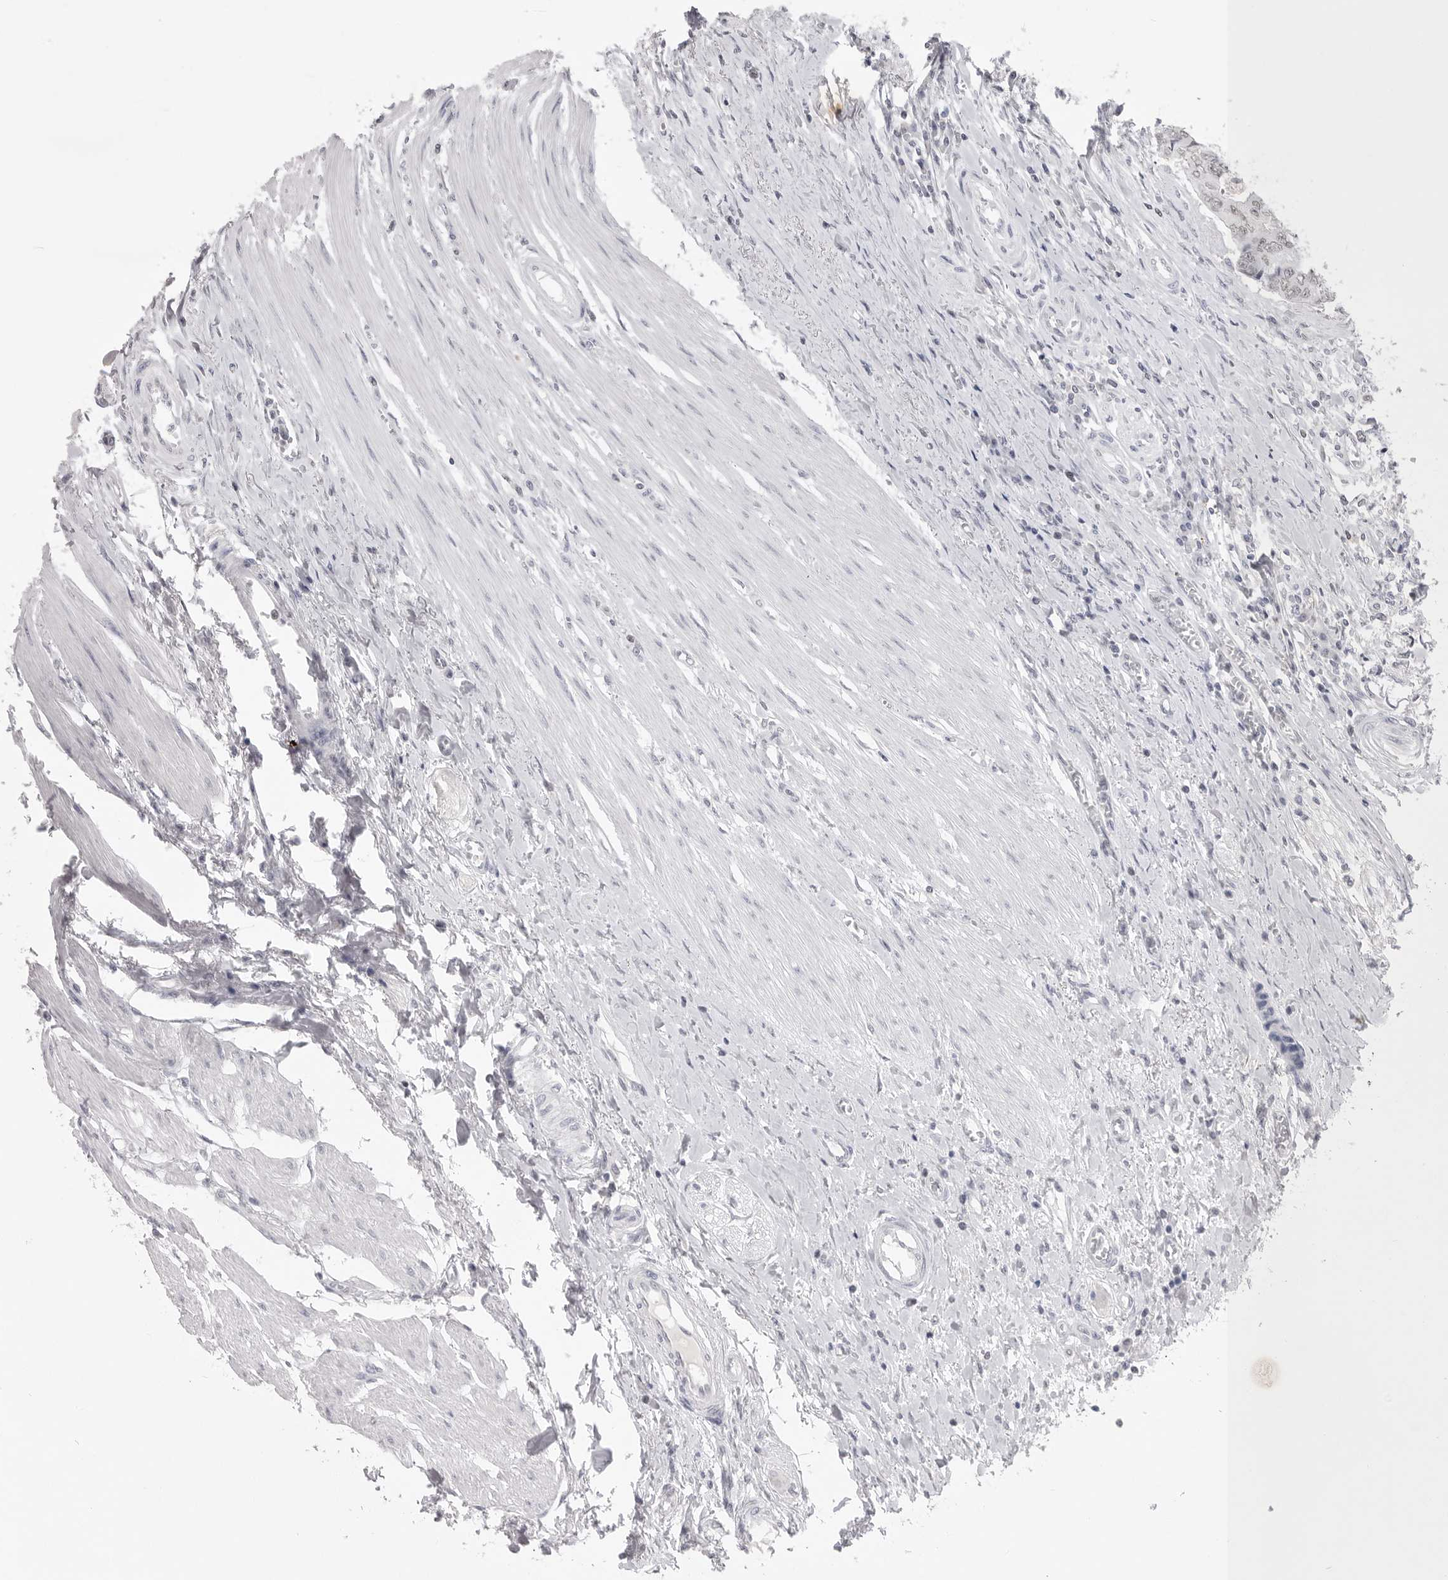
{"staining": {"intensity": "weak", "quantity": "<25%", "location": "nuclear"}, "tissue": "colorectal cancer", "cell_type": "Tumor cells", "image_type": "cancer", "snomed": [{"axis": "morphology", "description": "Adenocarcinoma, NOS"}, {"axis": "topography", "description": "Rectum"}], "caption": "IHC photomicrograph of neoplastic tissue: human colorectal adenocarcinoma stained with DAB (3,3'-diaminobenzidine) displays no significant protein staining in tumor cells.", "gene": "ZBTB7B", "patient": {"sex": "male", "age": 84}}